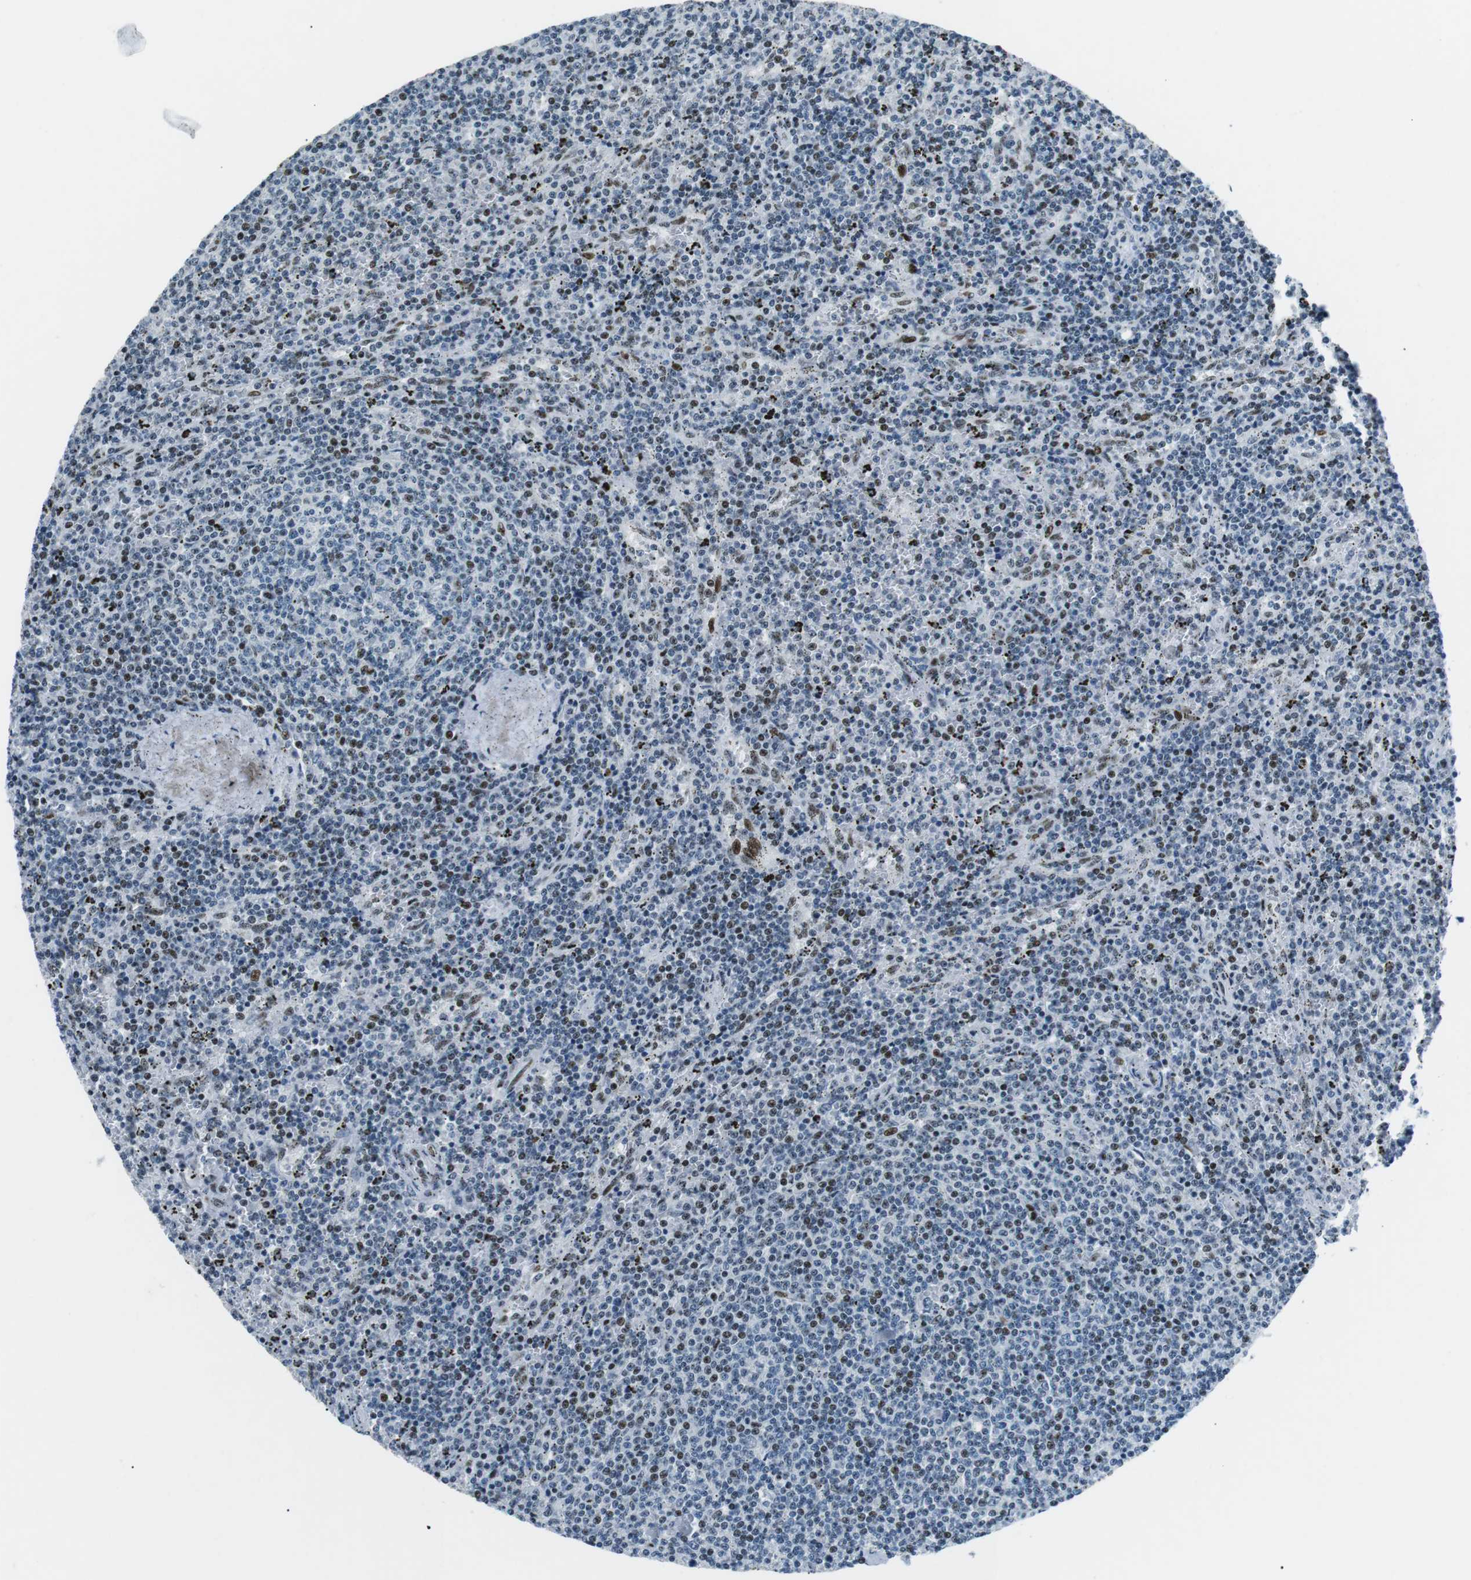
{"staining": {"intensity": "weak", "quantity": "25%-75%", "location": "nuclear"}, "tissue": "lymphoma", "cell_type": "Tumor cells", "image_type": "cancer", "snomed": [{"axis": "morphology", "description": "Malignant lymphoma, non-Hodgkin's type, Low grade"}, {"axis": "topography", "description": "Spleen"}], "caption": "Low-grade malignant lymphoma, non-Hodgkin's type stained with DAB immunohistochemistry (IHC) demonstrates low levels of weak nuclear positivity in about 25%-75% of tumor cells. The staining was performed using DAB to visualize the protein expression in brown, while the nuclei were stained in blue with hematoxylin (Magnification: 20x).", "gene": "PML", "patient": {"sex": "female", "age": 50}}